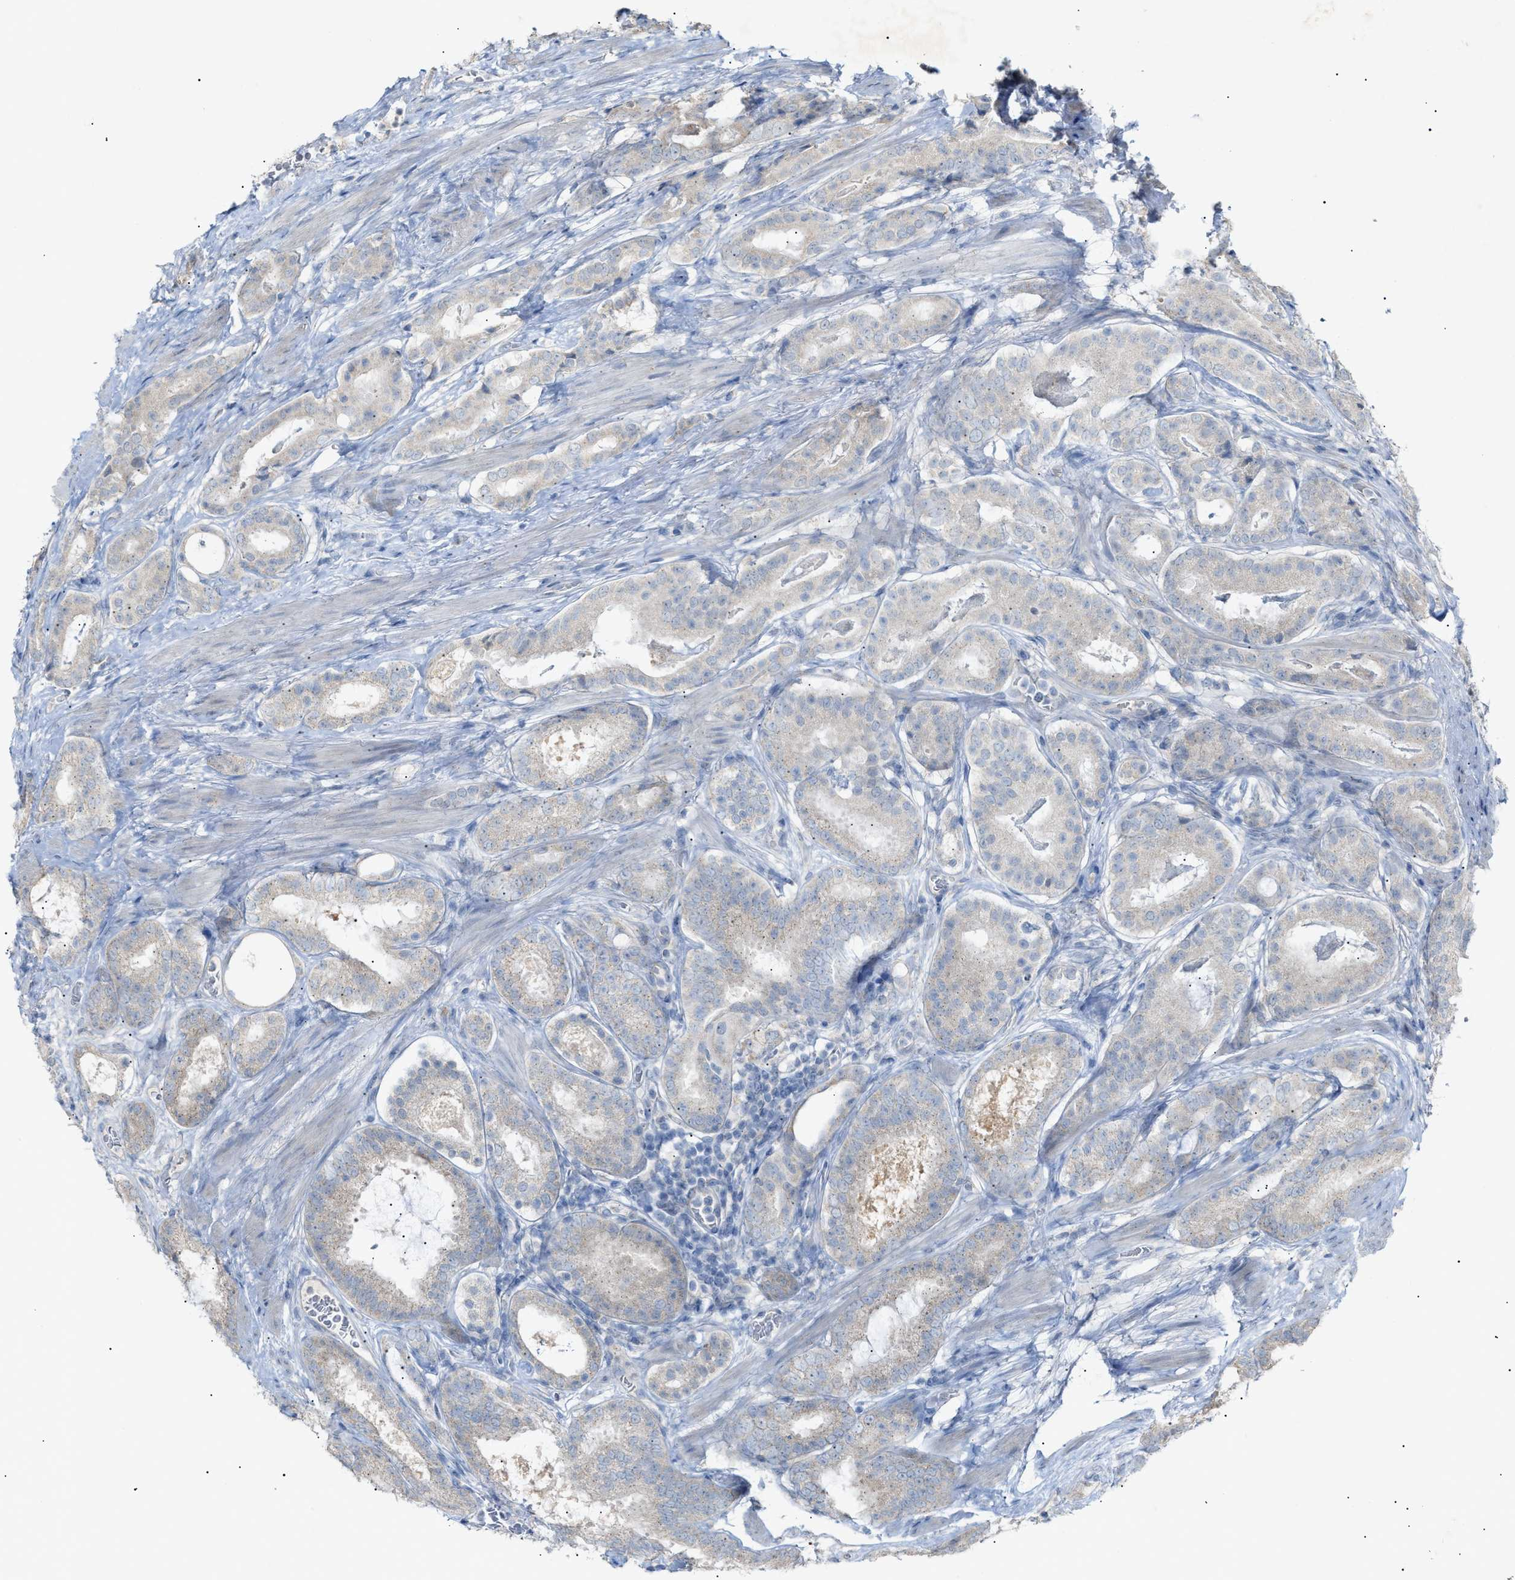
{"staining": {"intensity": "negative", "quantity": "none", "location": "none"}, "tissue": "prostate cancer", "cell_type": "Tumor cells", "image_type": "cancer", "snomed": [{"axis": "morphology", "description": "Adenocarcinoma, Low grade"}, {"axis": "topography", "description": "Prostate"}], "caption": "Tumor cells are negative for protein expression in human prostate cancer.", "gene": "SLC25A31", "patient": {"sex": "male", "age": 69}}